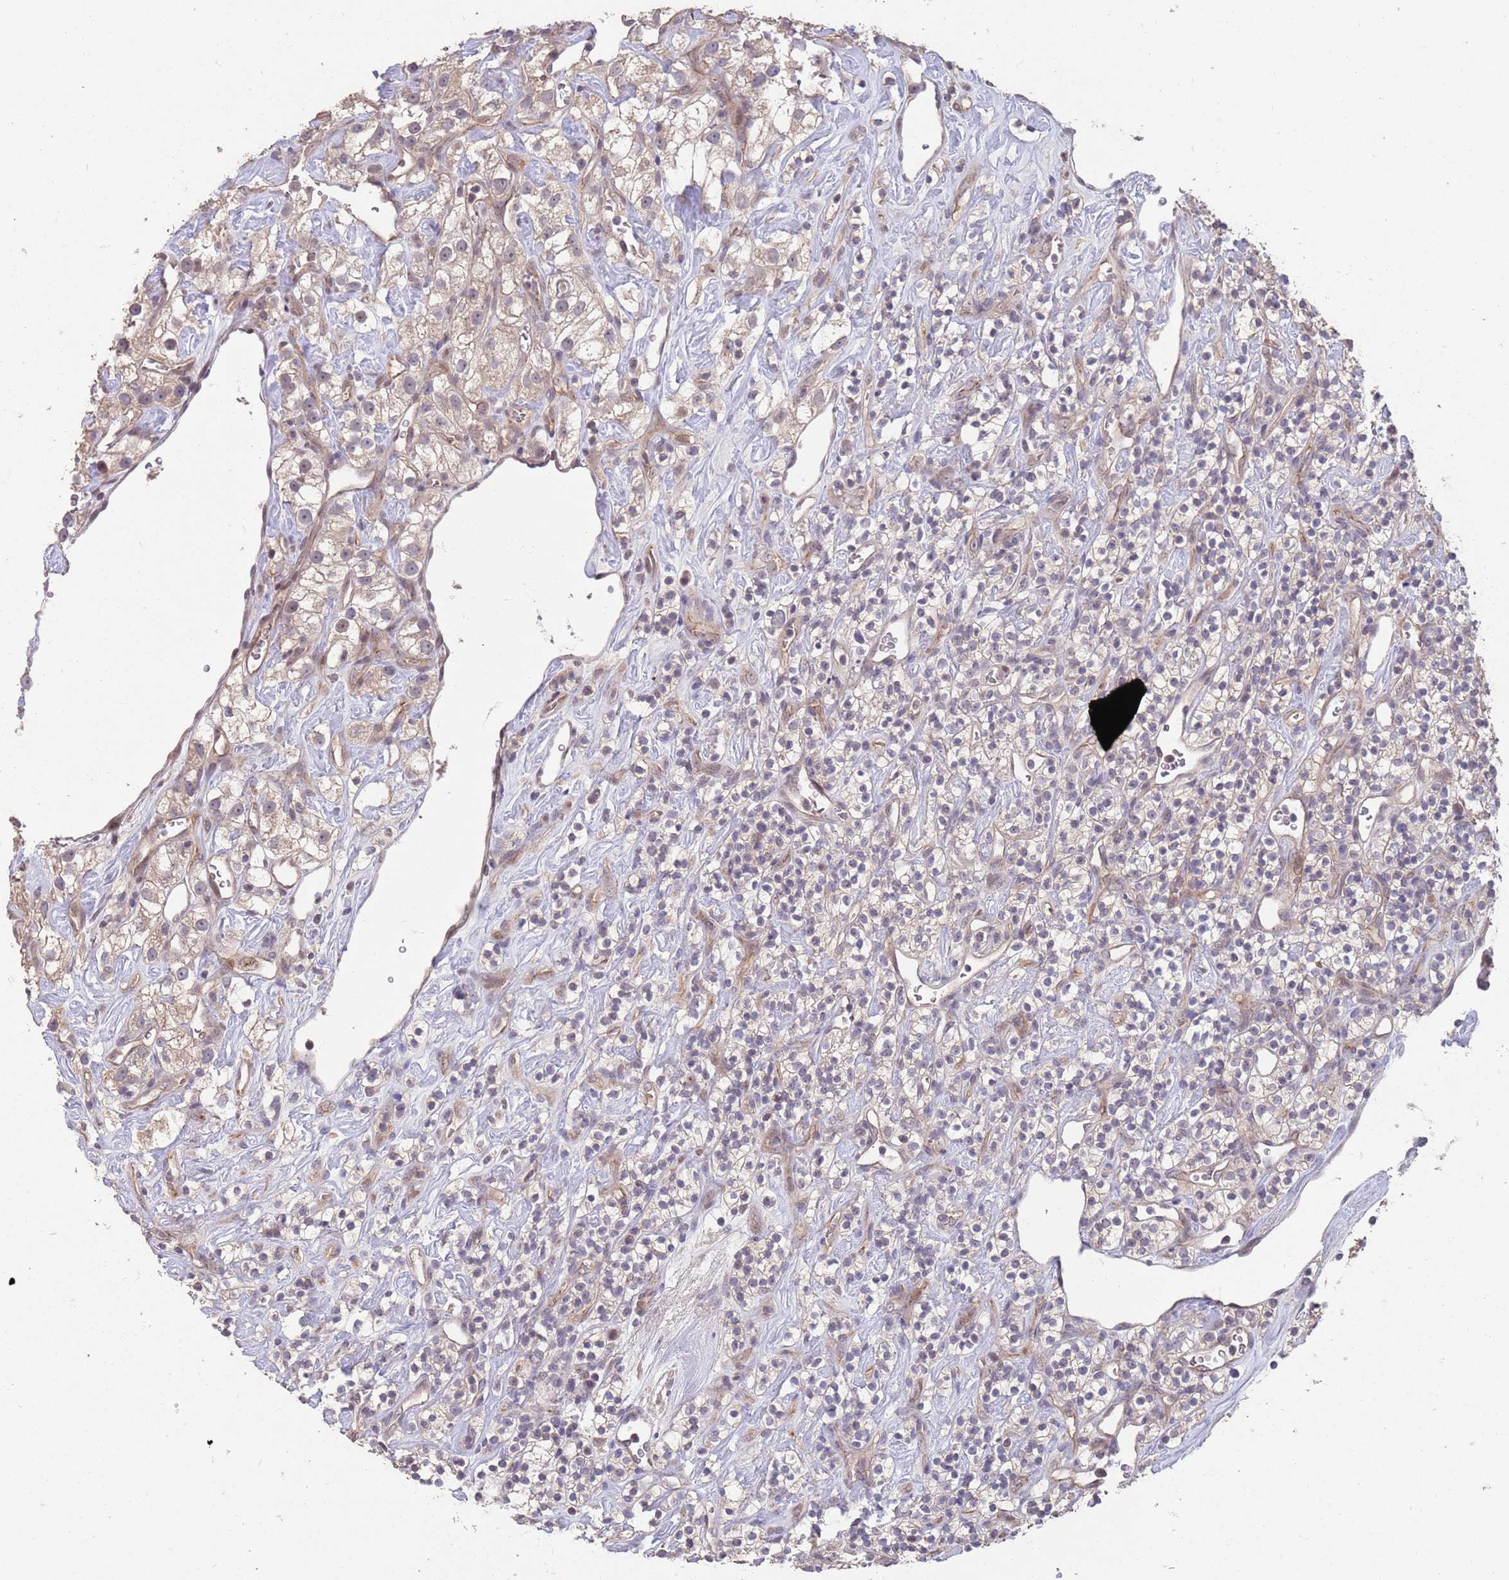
{"staining": {"intensity": "weak", "quantity": "25%-75%", "location": "cytoplasmic/membranous"}, "tissue": "renal cancer", "cell_type": "Tumor cells", "image_type": "cancer", "snomed": [{"axis": "morphology", "description": "Adenocarcinoma, NOS"}, {"axis": "topography", "description": "Kidney"}], "caption": "This is an image of immunohistochemistry (IHC) staining of renal cancer (adenocarcinoma), which shows weak positivity in the cytoplasmic/membranous of tumor cells.", "gene": "MEI1", "patient": {"sex": "male", "age": 77}}